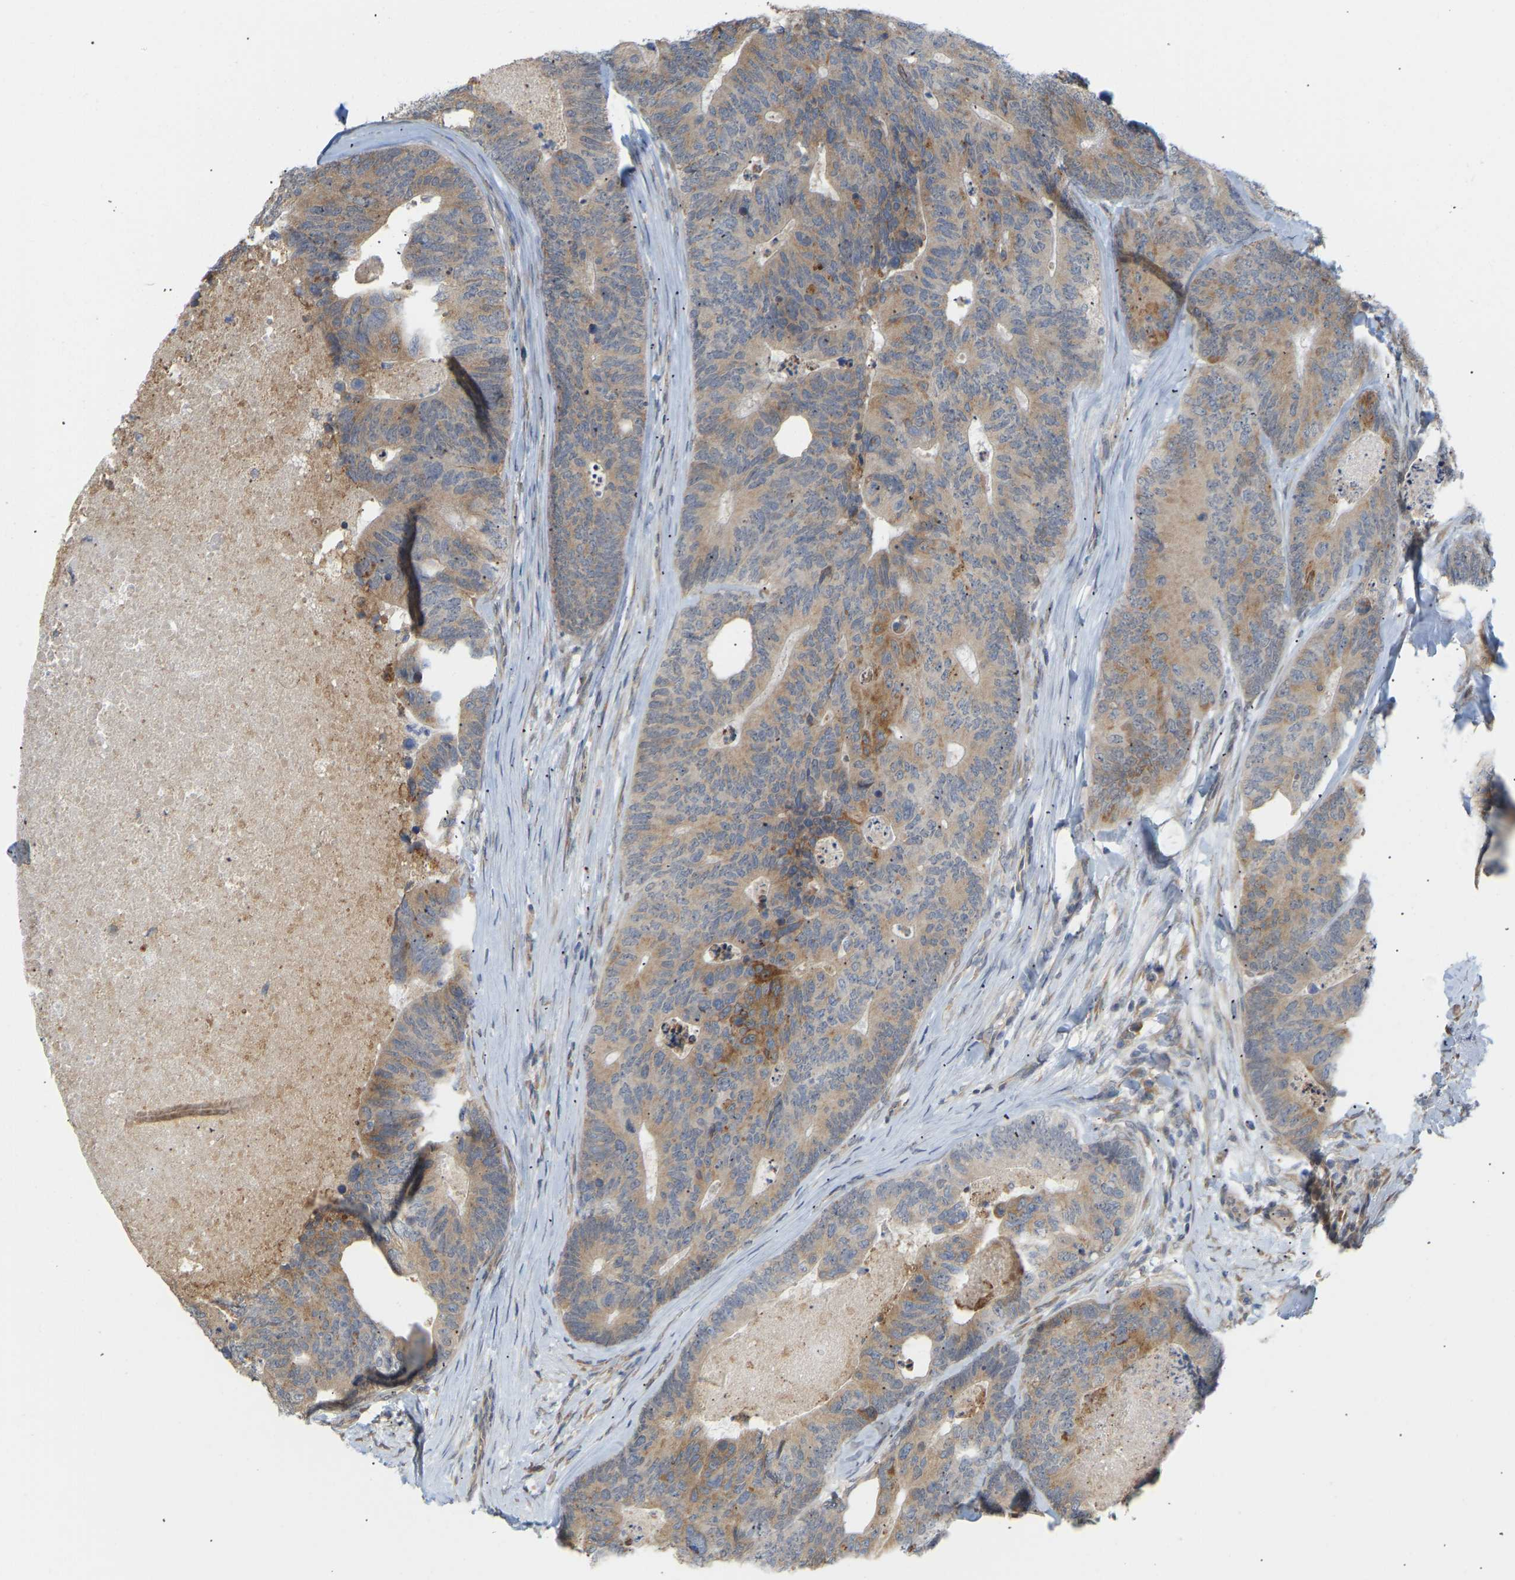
{"staining": {"intensity": "moderate", "quantity": ">75%", "location": "cytoplasmic/membranous"}, "tissue": "colorectal cancer", "cell_type": "Tumor cells", "image_type": "cancer", "snomed": [{"axis": "morphology", "description": "Adenocarcinoma, NOS"}, {"axis": "topography", "description": "Colon"}], "caption": "Colorectal cancer (adenocarcinoma) stained for a protein (brown) demonstrates moderate cytoplasmic/membranous positive positivity in approximately >75% of tumor cells.", "gene": "BEND3", "patient": {"sex": "female", "age": 67}}